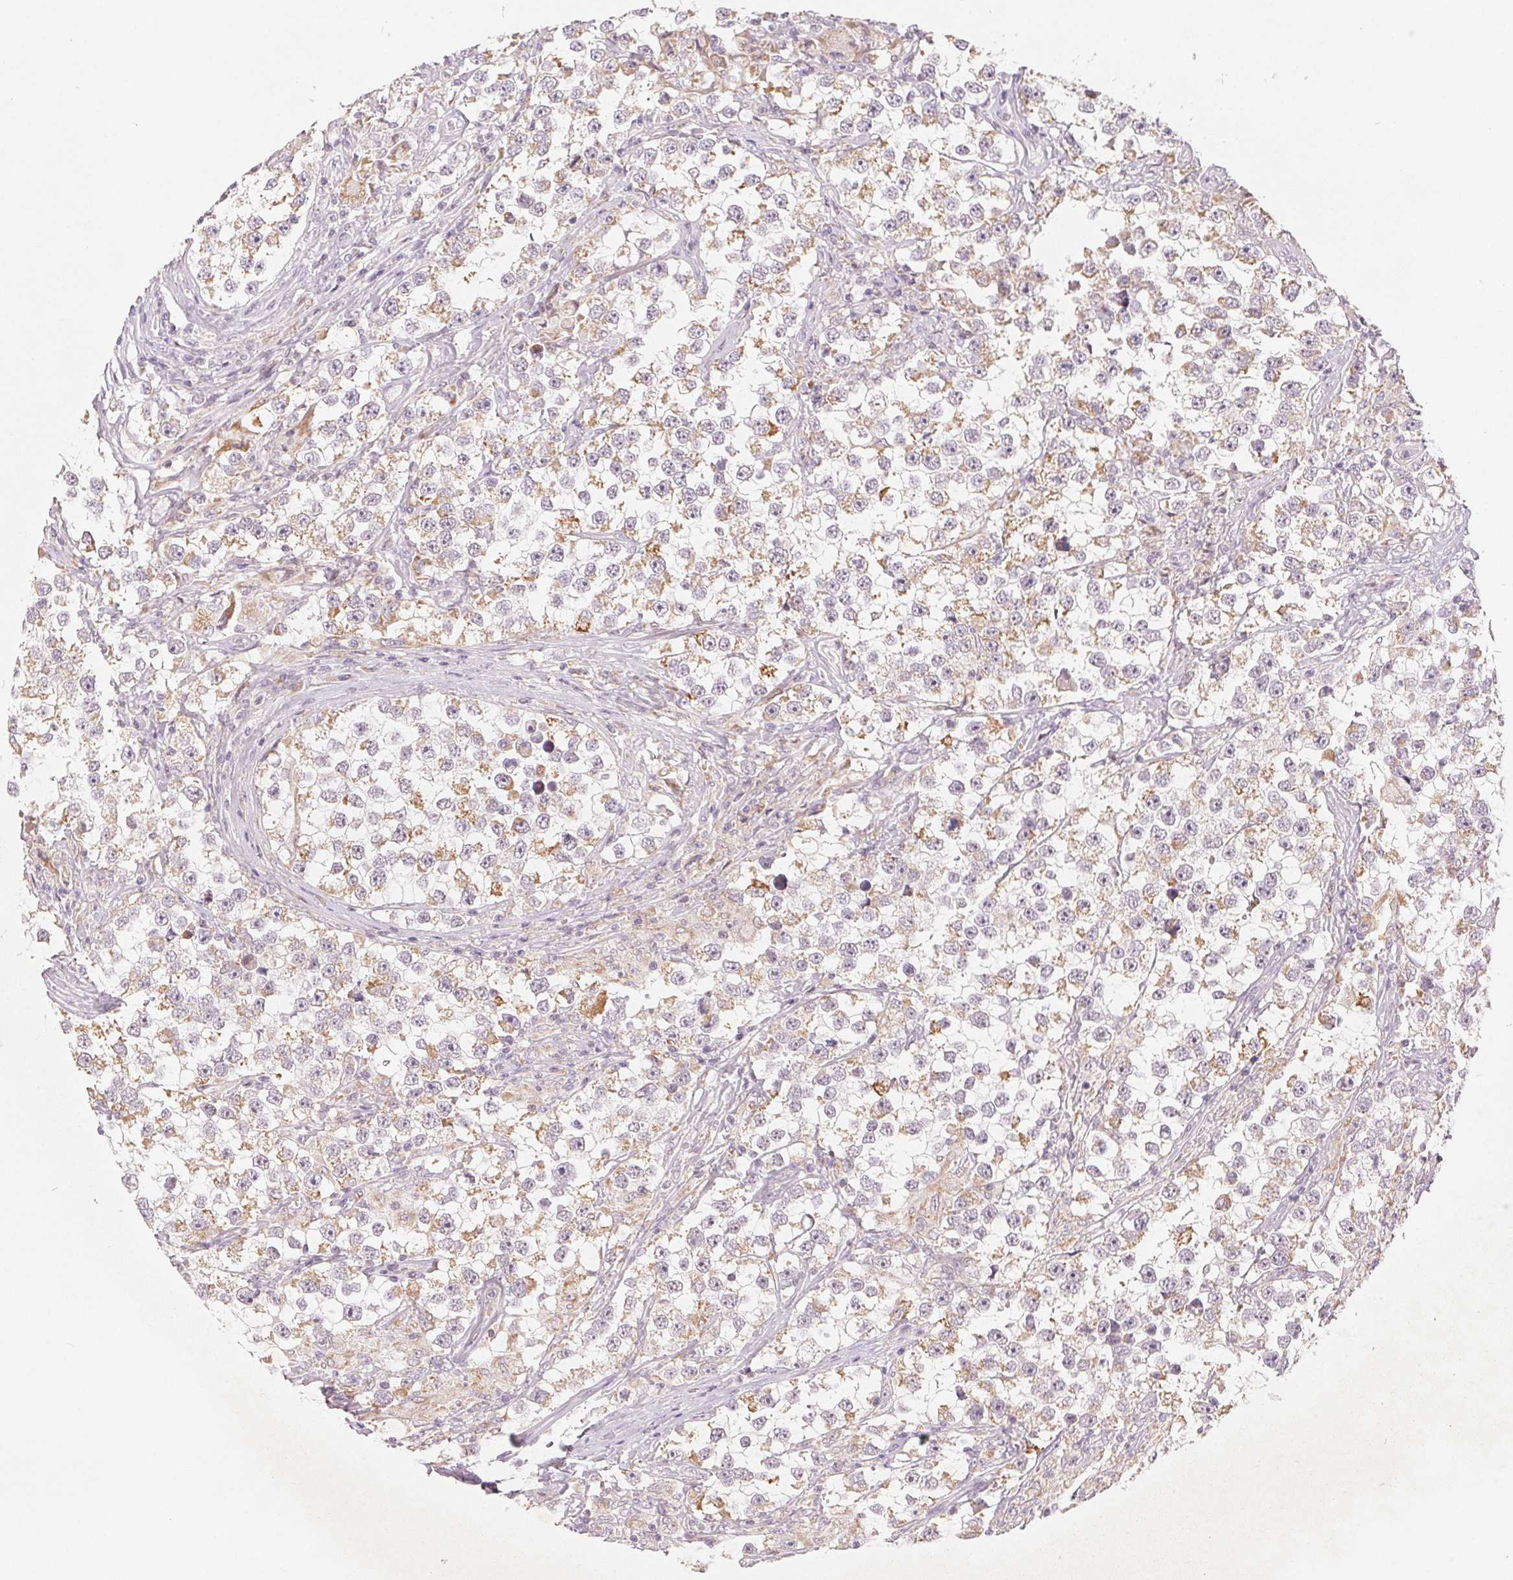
{"staining": {"intensity": "moderate", "quantity": "25%-75%", "location": "cytoplasmic/membranous"}, "tissue": "testis cancer", "cell_type": "Tumor cells", "image_type": "cancer", "snomed": [{"axis": "morphology", "description": "Seminoma, NOS"}, {"axis": "topography", "description": "Testis"}], "caption": "Testis cancer (seminoma) stained with a brown dye reveals moderate cytoplasmic/membranous positive staining in about 25%-75% of tumor cells.", "gene": "GHITM", "patient": {"sex": "male", "age": 46}}